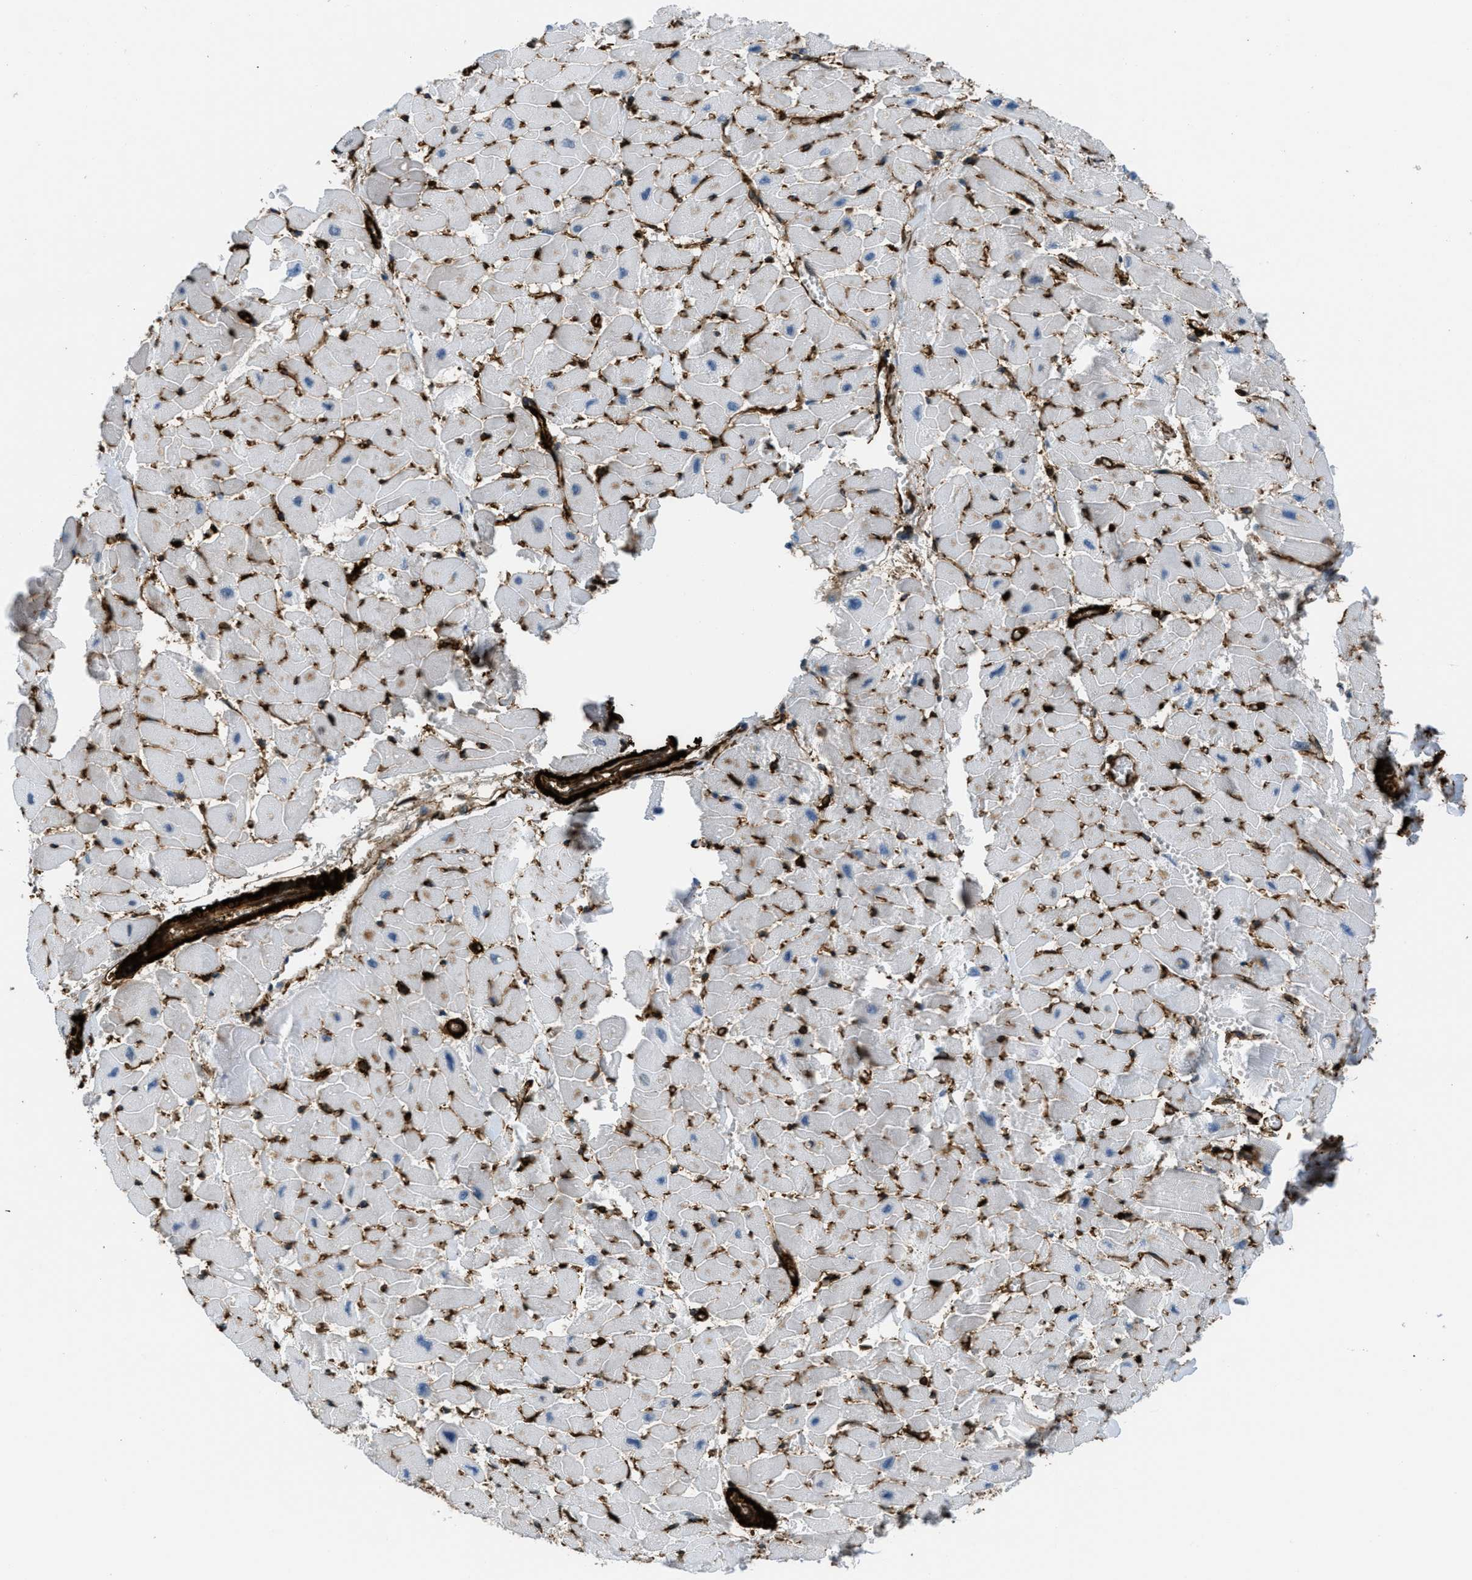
{"staining": {"intensity": "negative", "quantity": "none", "location": "none"}, "tissue": "heart muscle", "cell_type": "Cardiomyocytes", "image_type": "normal", "snomed": [{"axis": "morphology", "description": "Normal tissue, NOS"}, {"axis": "topography", "description": "Heart"}], "caption": "An immunohistochemistry (IHC) histopathology image of unremarkable heart muscle is shown. There is no staining in cardiomyocytes of heart muscle. (DAB (3,3'-diaminobenzidine) immunohistochemistry (IHC) with hematoxylin counter stain).", "gene": "CALD1", "patient": {"sex": "female", "age": 19}}